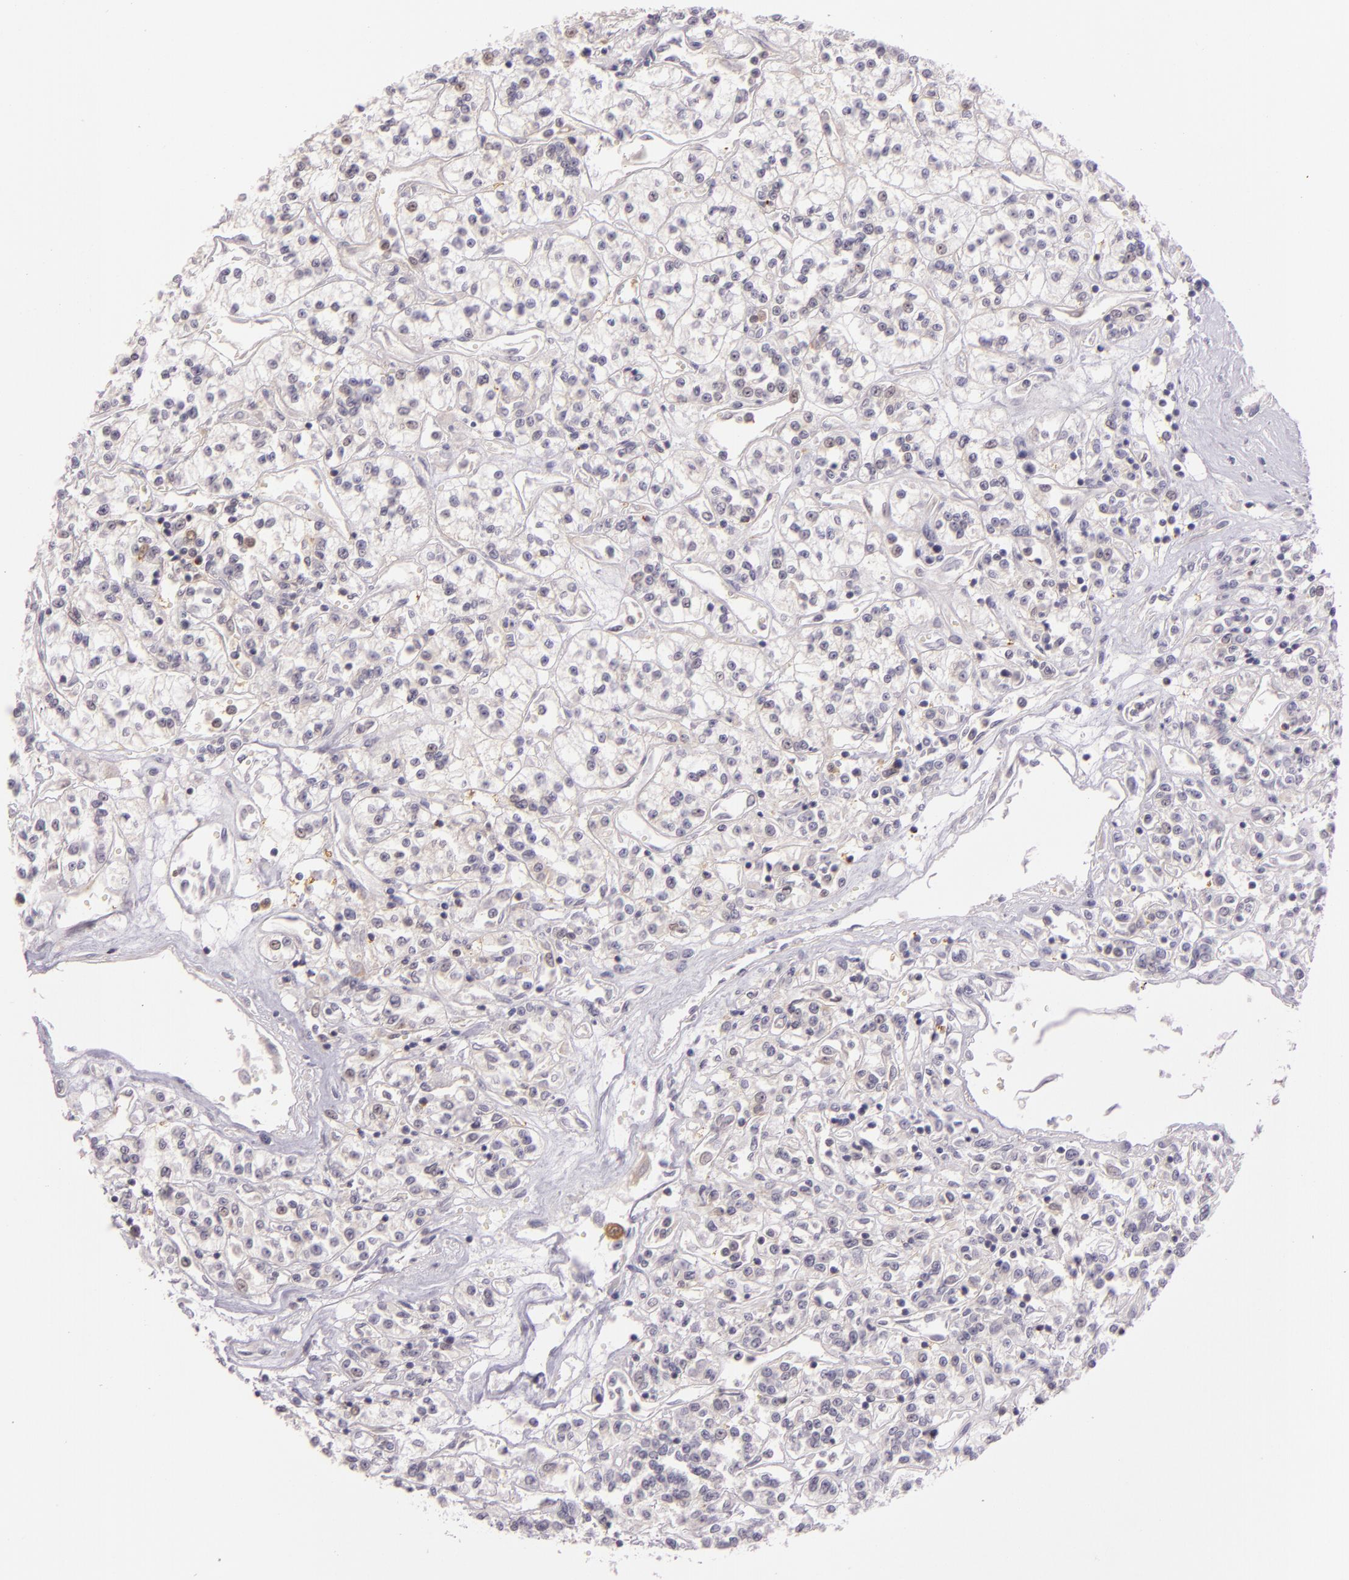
{"staining": {"intensity": "weak", "quantity": "<25%", "location": "nuclear"}, "tissue": "renal cancer", "cell_type": "Tumor cells", "image_type": "cancer", "snomed": [{"axis": "morphology", "description": "Adenocarcinoma, NOS"}, {"axis": "topography", "description": "Kidney"}], "caption": "An immunohistochemistry (IHC) histopathology image of renal cancer is shown. There is no staining in tumor cells of renal cancer.", "gene": "HSPA8", "patient": {"sex": "female", "age": 76}}